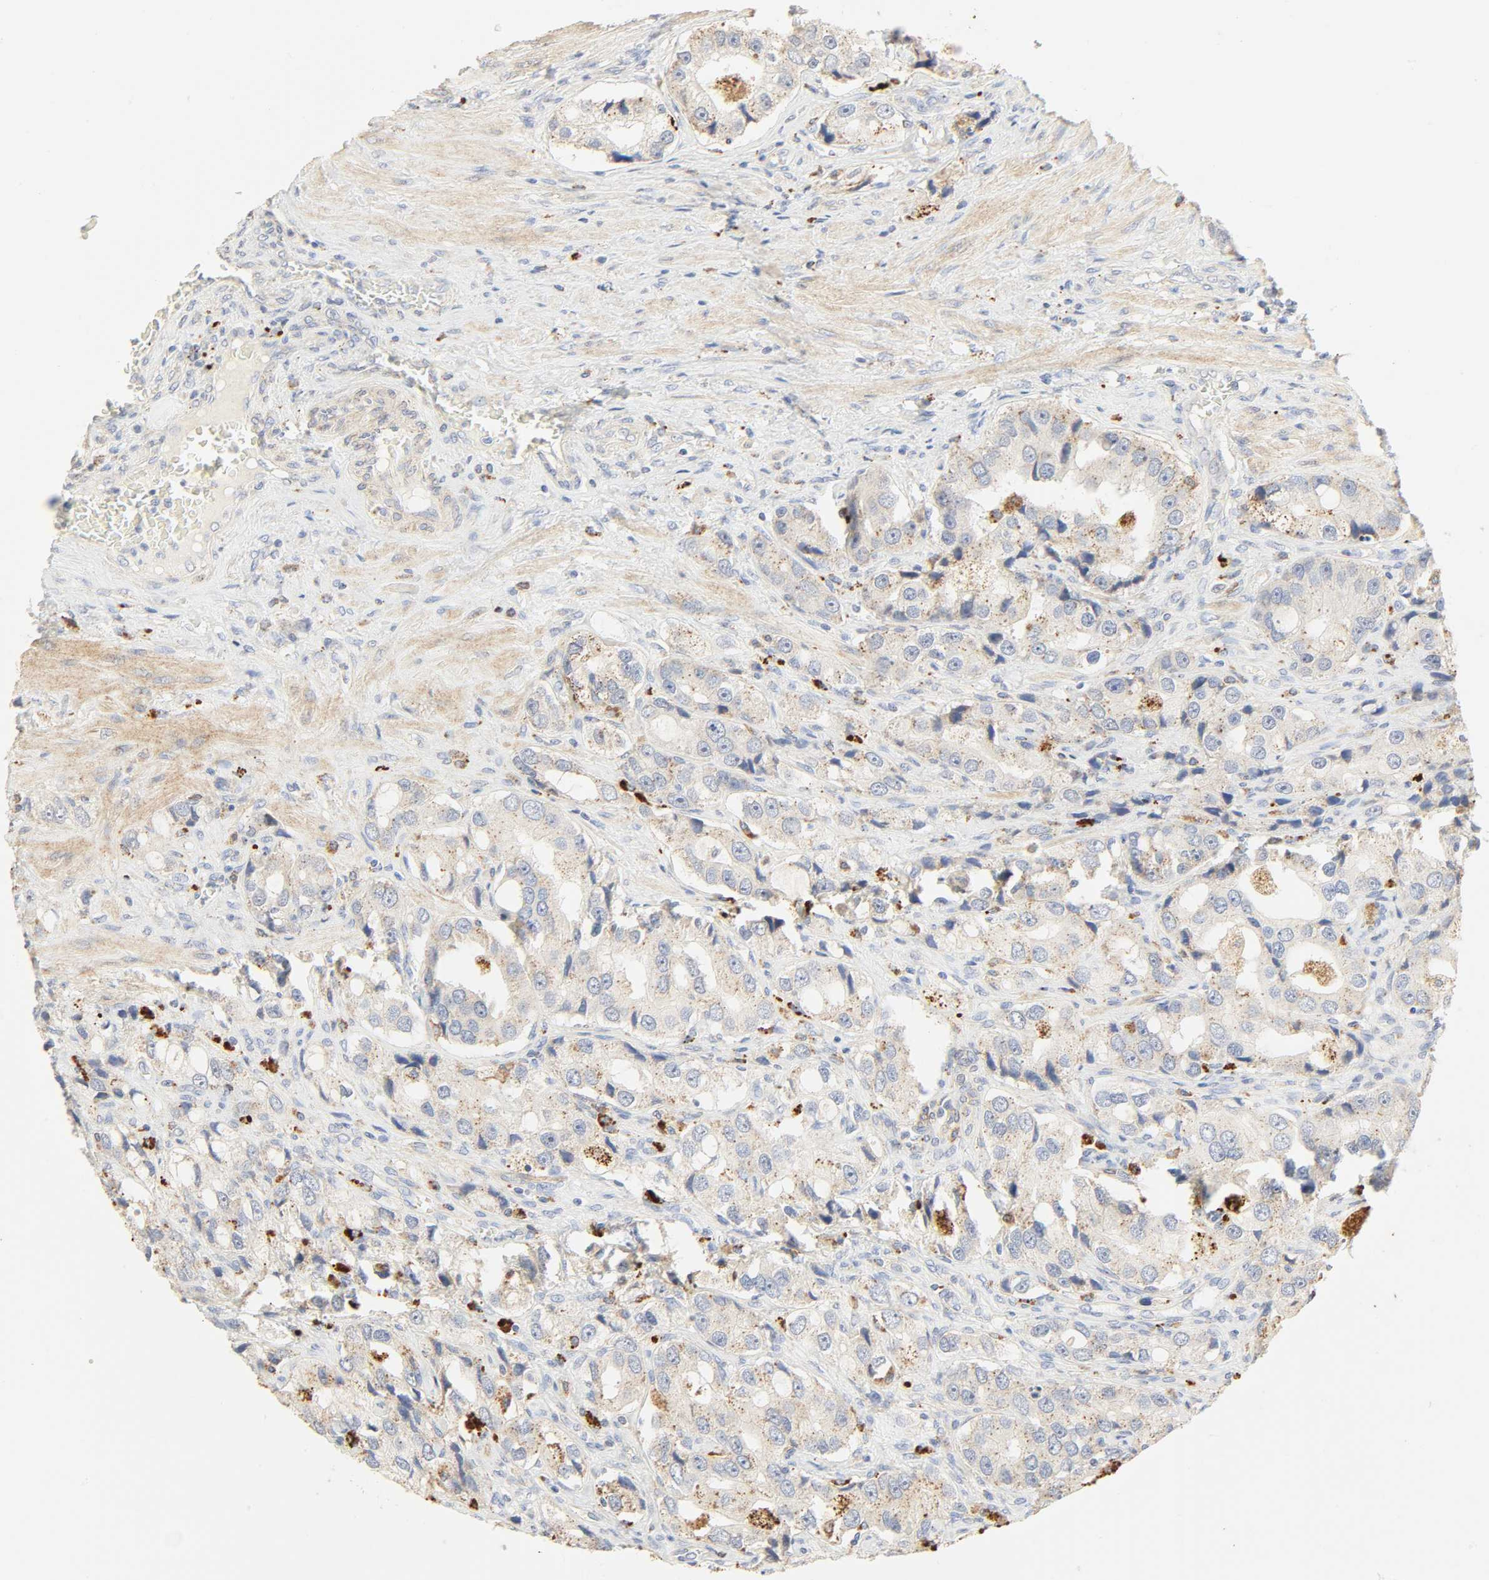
{"staining": {"intensity": "weak", "quantity": "25%-75%", "location": "cytoplasmic/membranous"}, "tissue": "prostate cancer", "cell_type": "Tumor cells", "image_type": "cancer", "snomed": [{"axis": "morphology", "description": "Adenocarcinoma, High grade"}, {"axis": "topography", "description": "Prostate"}], "caption": "An image showing weak cytoplasmic/membranous expression in about 25%-75% of tumor cells in prostate cancer, as visualized by brown immunohistochemical staining.", "gene": "CAMK2A", "patient": {"sex": "male", "age": 63}}